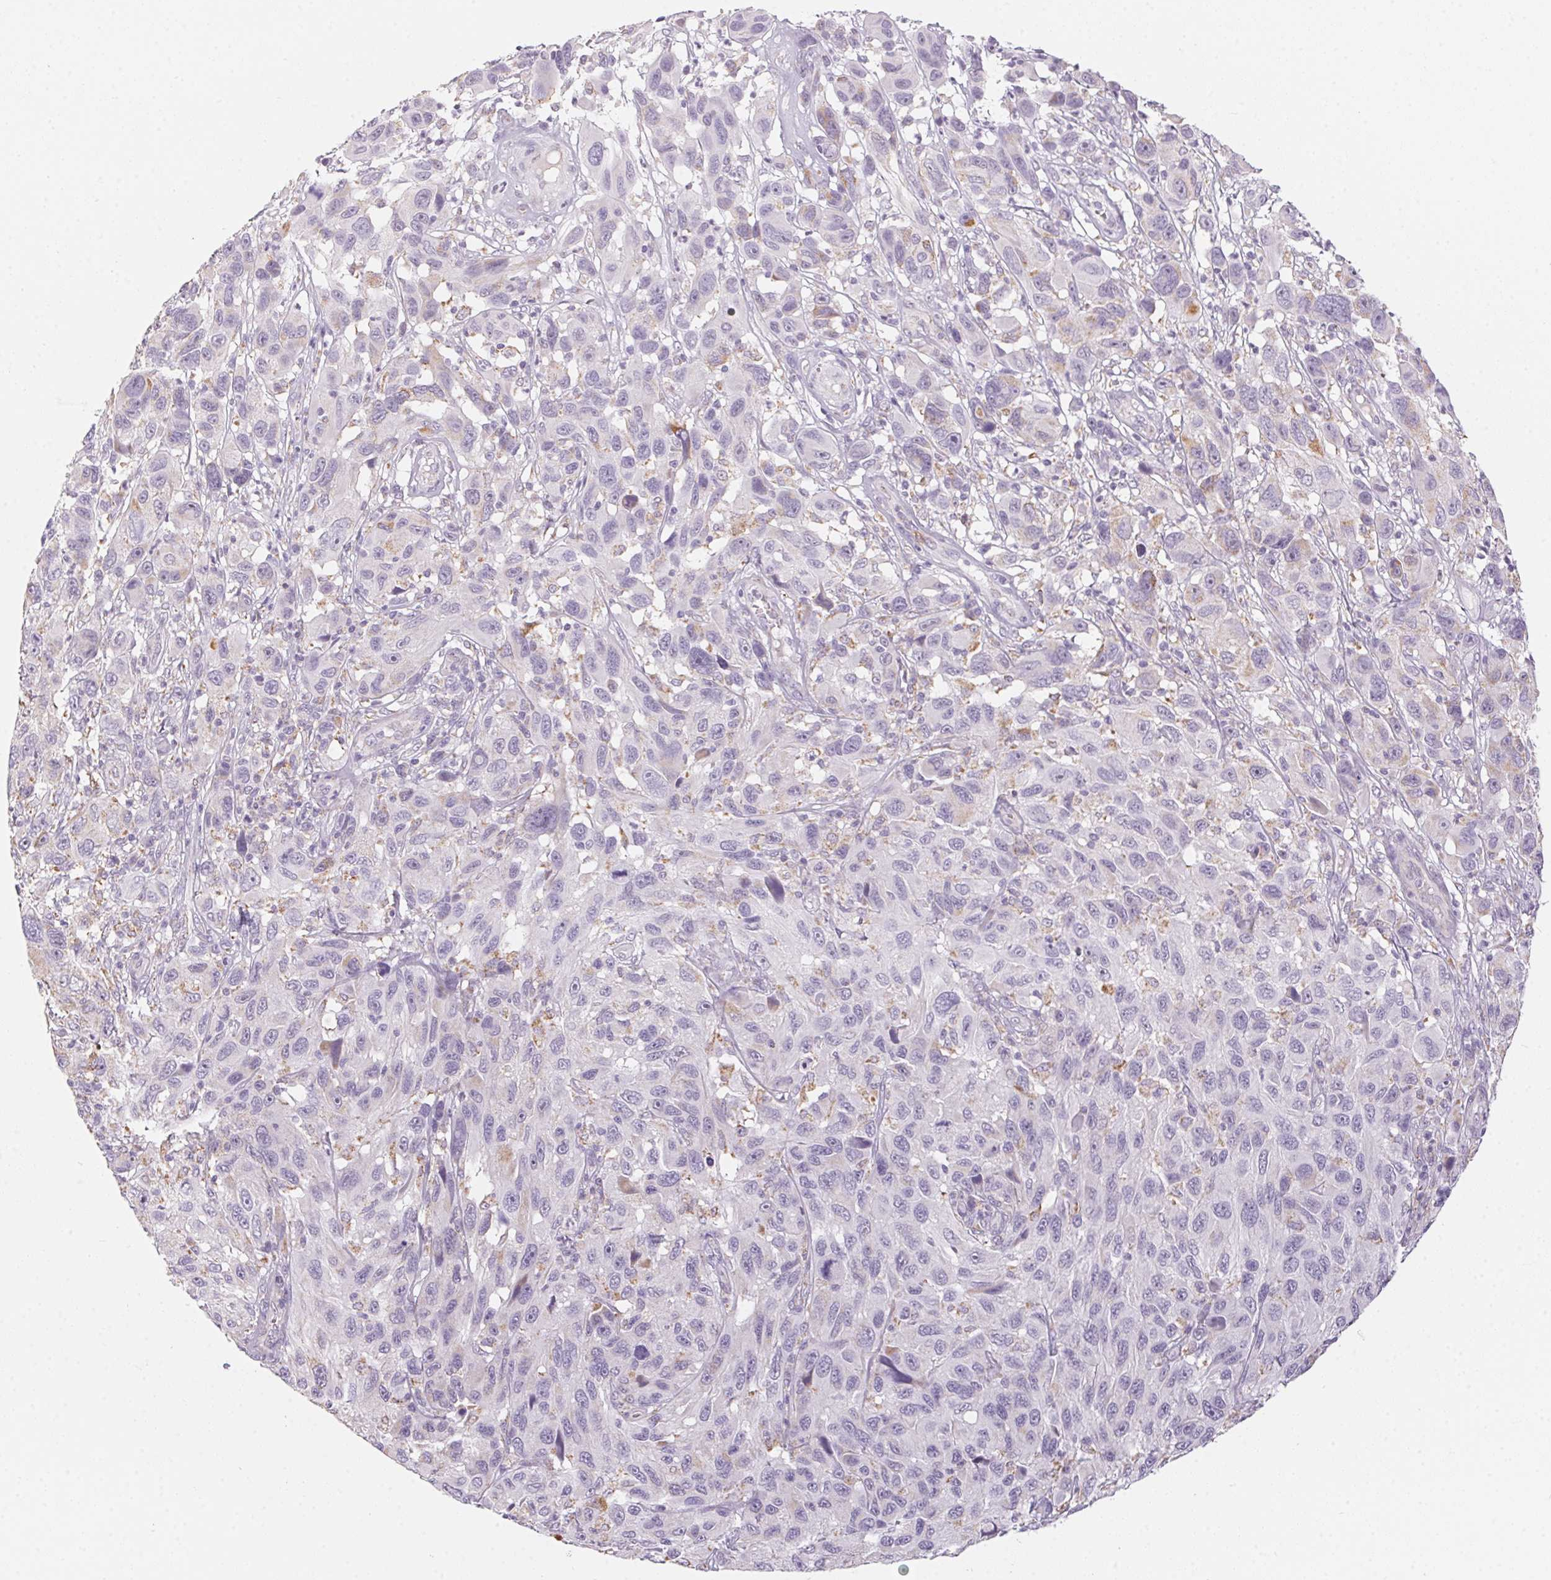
{"staining": {"intensity": "negative", "quantity": "none", "location": "none"}, "tissue": "melanoma", "cell_type": "Tumor cells", "image_type": "cancer", "snomed": [{"axis": "morphology", "description": "Malignant melanoma, NOS"}, {"axis": "topography", "description": "Skin"}], "caption": "A high-resolution micrograph shows IHC staining of melanoma, which demonstrates no significant staining in tumor cells. (Brightfield microscopy of DAB (3,3'-diaminobenzidine) immunohistochemistry at high magnification).", "gene": "PRPH", "patient": {"sex": "male", "age": 53}}